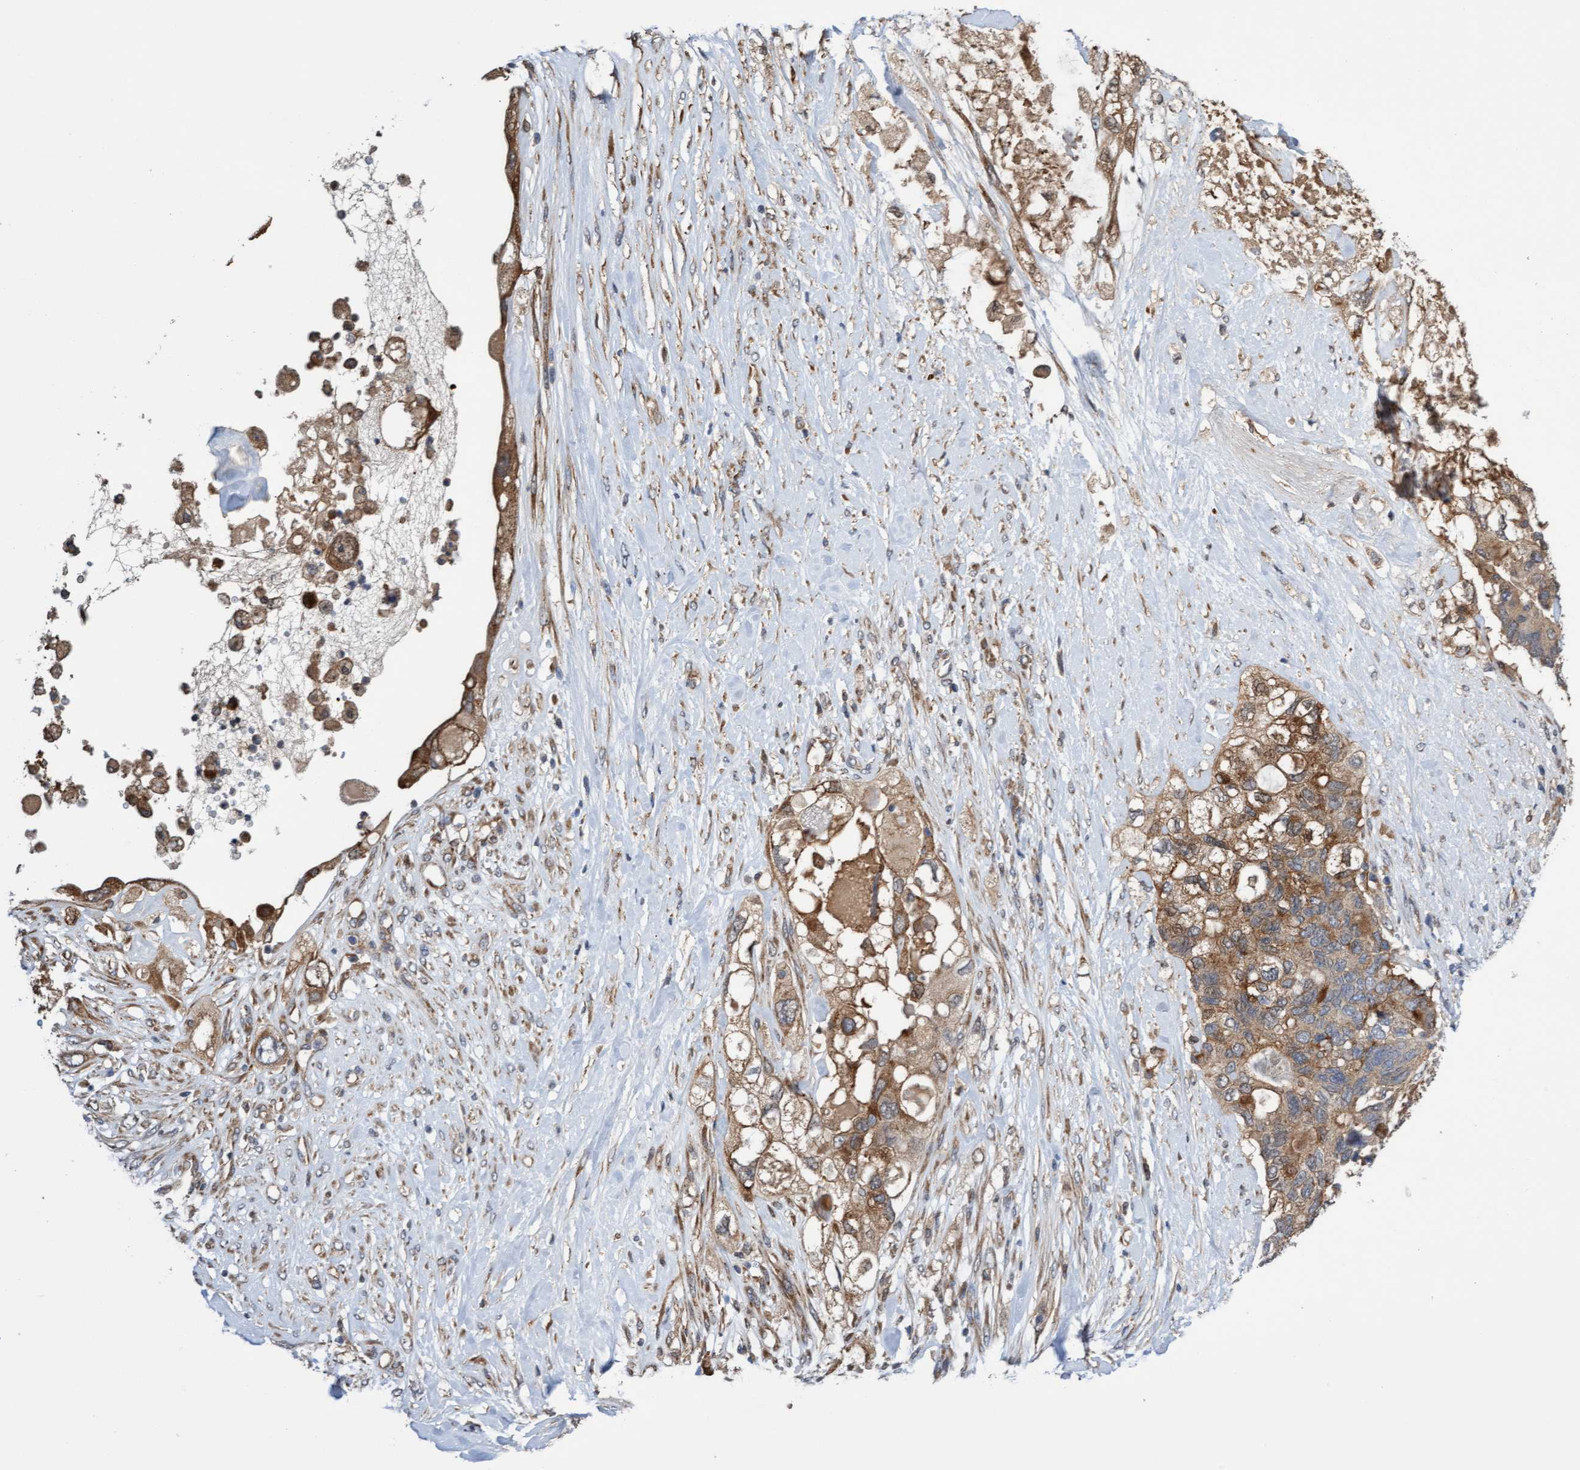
{"staining": {"intensity": "moderate", "quantity": ">75%", "location": "cytoplasmic/membranous"}, "tissue": "pancreatic cancer", "cell_type": "Tumor cells", "image_type": "cancer", "snomed": [{"axis": "morphology", "description": "Adenocarcinoma, NOS"}, {"axis": "topography", "description": "Pancreas"}], "caption": "Immunohistochemical staining of pancreatic cancer shows medium levels of moderate cytoplasmic/membranous expression in approximately >75% of tumor cells.", "gene": "ITFG1", "patient": {"sex": "female", "age": 56}}